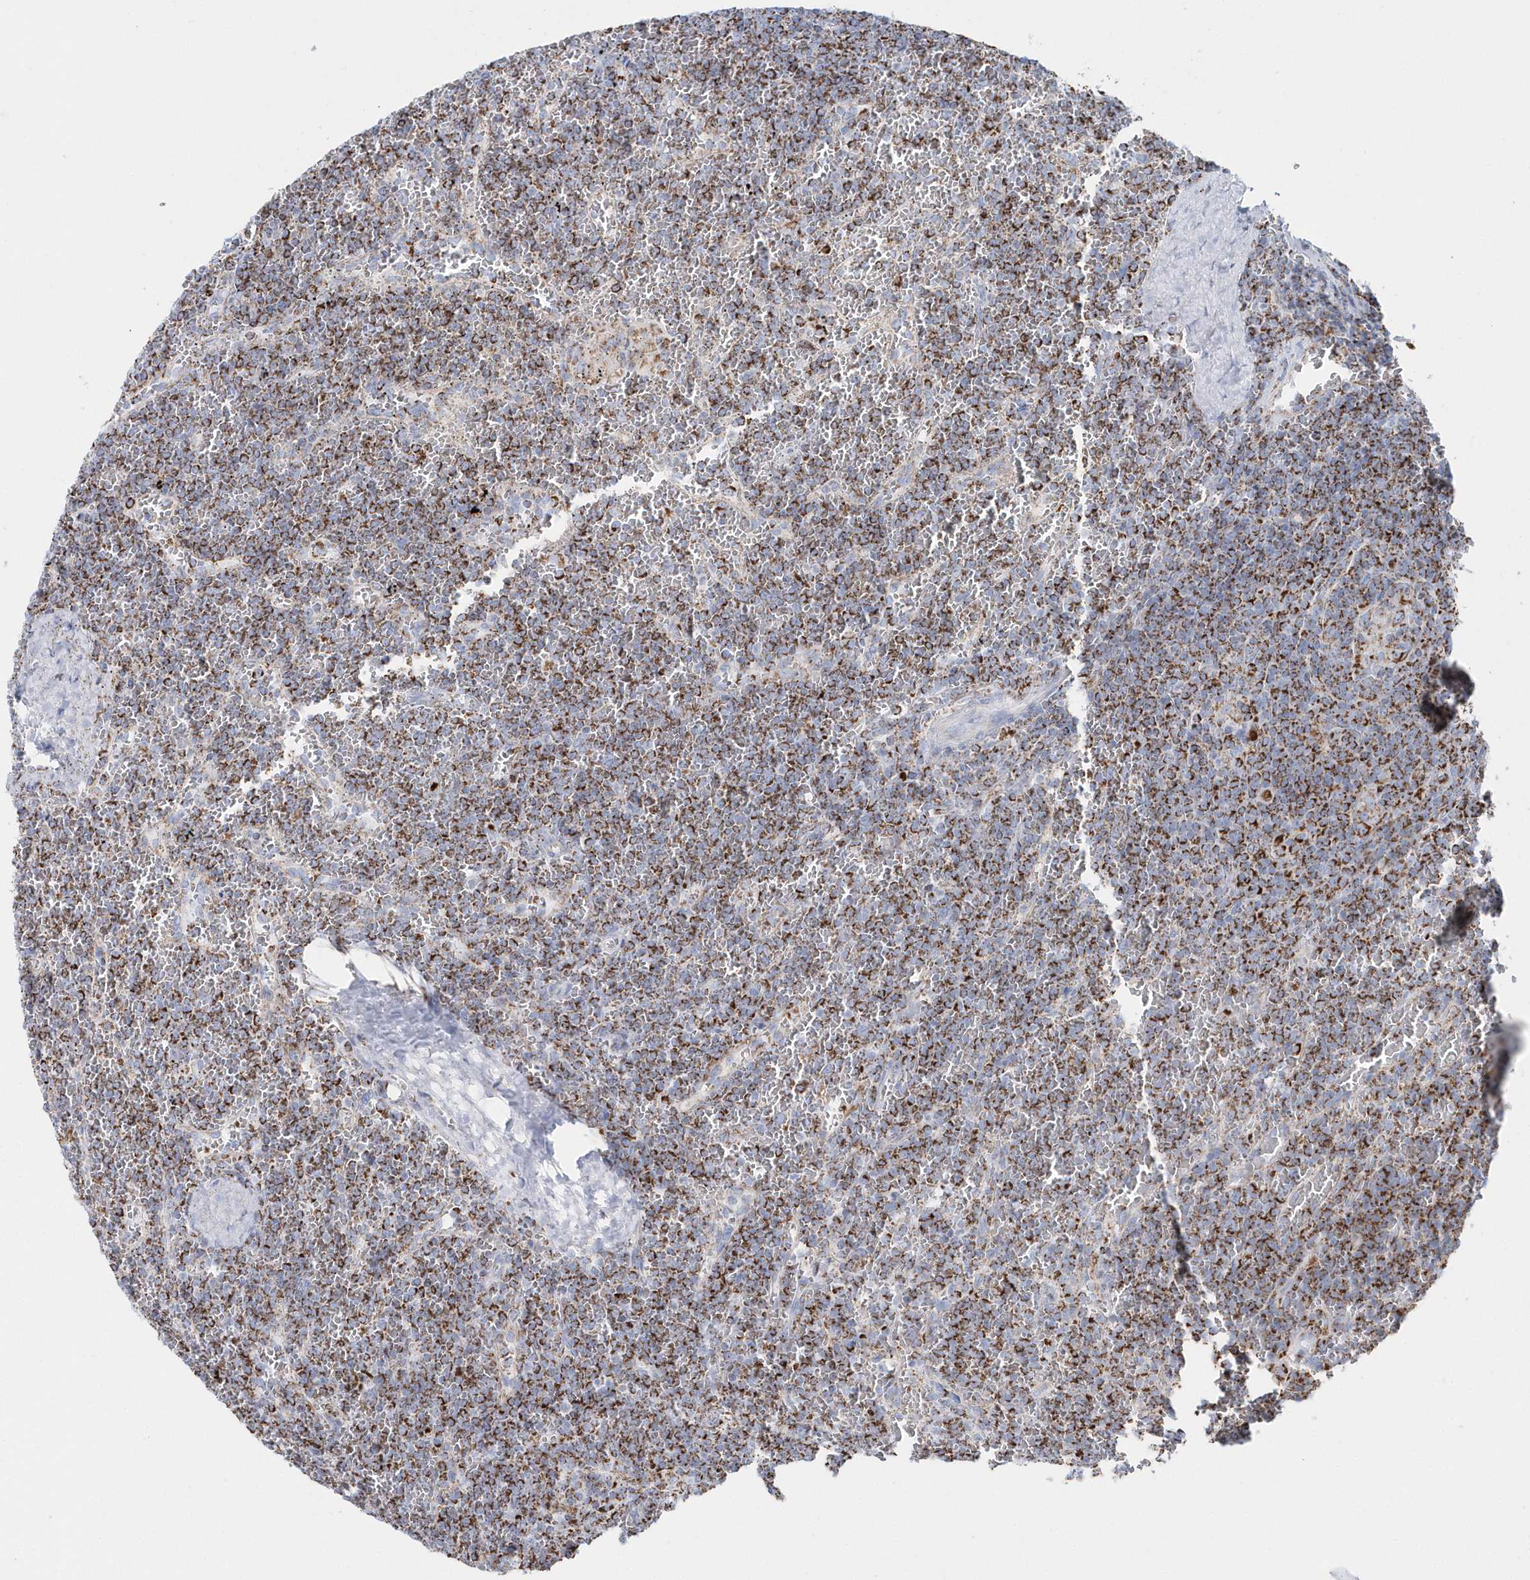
{"staining": {"intensity": "moderate", "quantity": ">75%", "location": "cytoplasmic/membranous"}, "tissue": "lymphoma", "cell_type": "Tumor cells", "image_type": "cancer", "snomed": [{"axis": "morphology", "description": "Malignant lymphoma, non-Hodgkin's type, Low grade"}, {"axis": "topography", "description": "Spleen"}], "caption": "Immunohistochemistry (IHC) micrograph of human lymphoma stained for a protein (brown), which displays medium levels of moderate cytoplasmic/membranous staining in about >75% of tumor cells.", "gene": "TMCO6", "patient": {"sex": "female", "age": 19}}